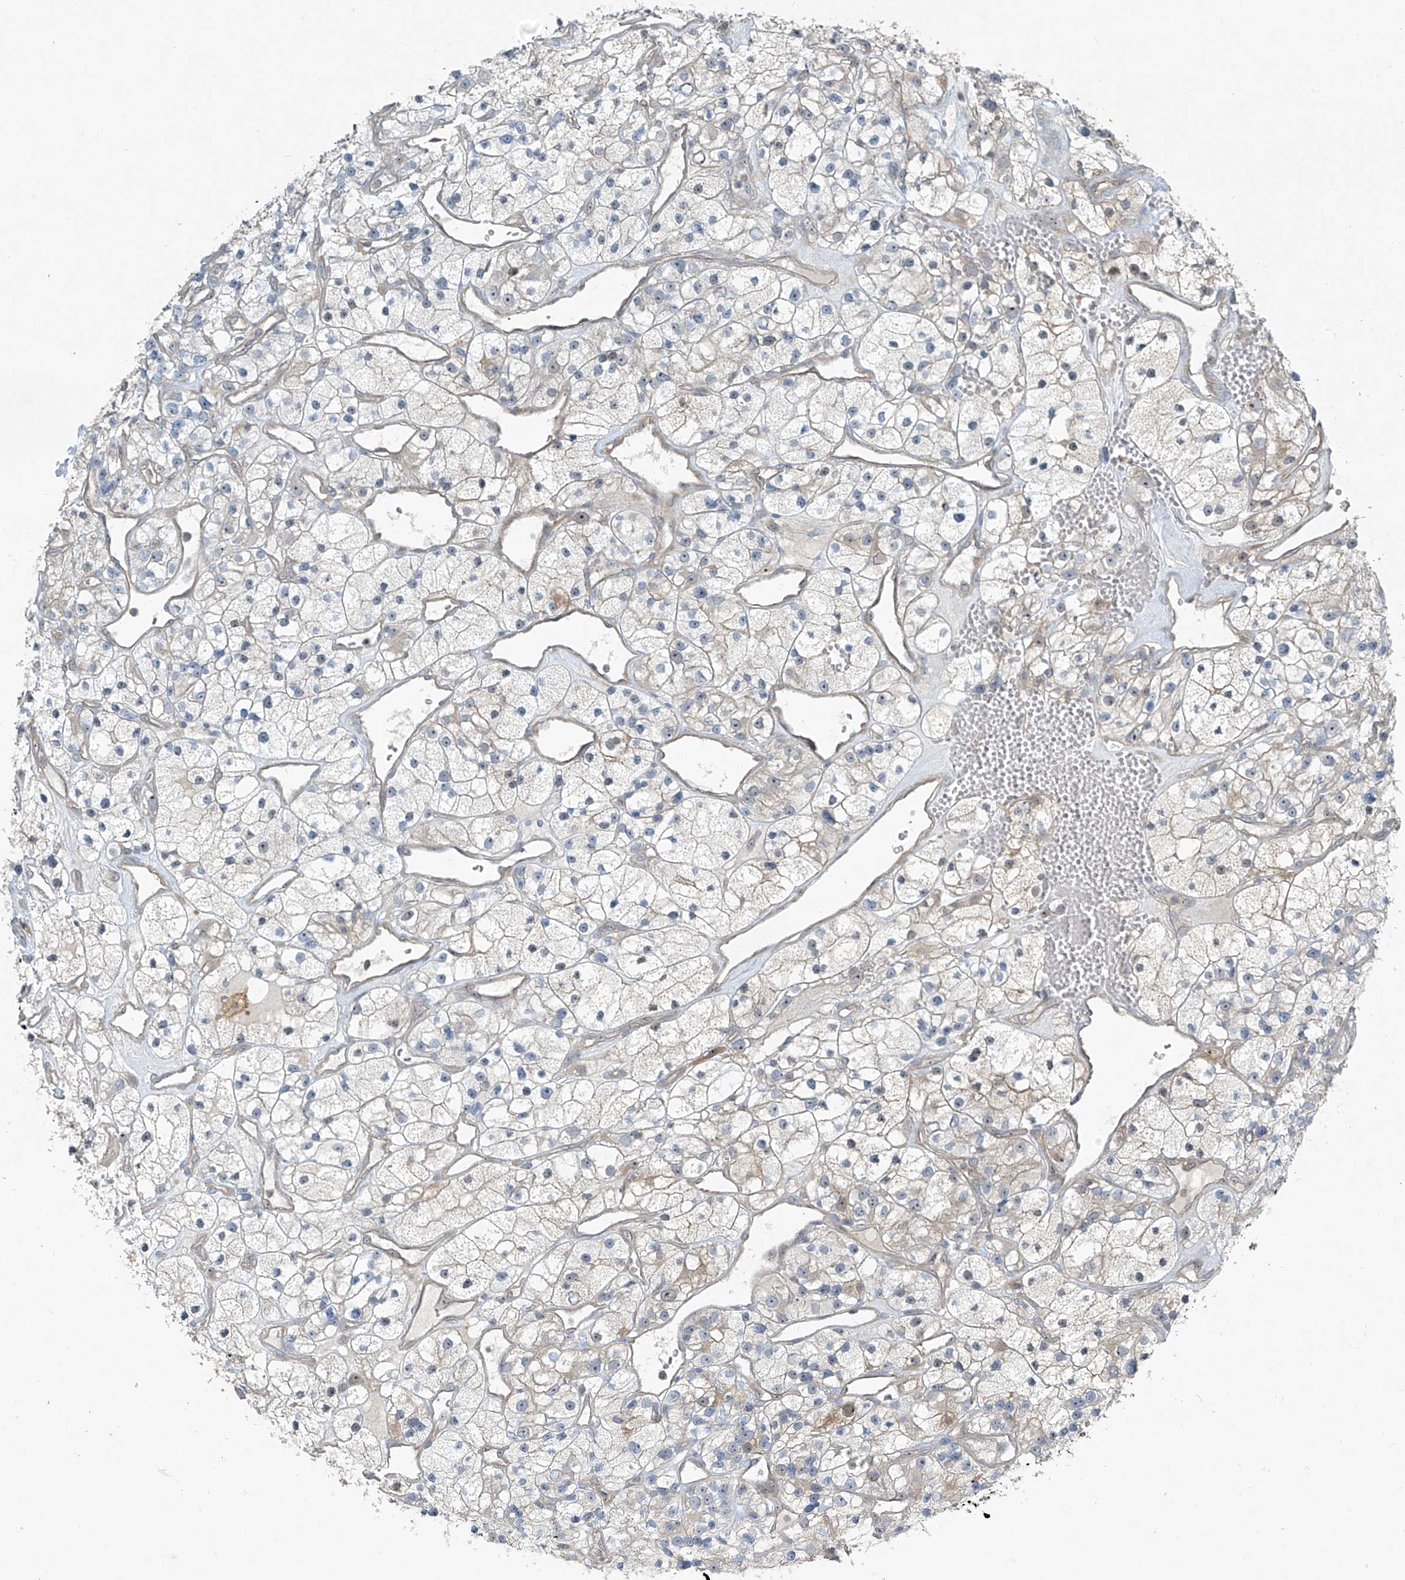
{"staining": {"intensity": "negative", "quantity": "none", "location": "none"}, "tissue": "renal cancer", "cell_type": "Tumor cells", "image_type": "cancer", "snomed": [{"axis": "morphology", "description": "Adenocarcinoma, NOS"}, {"axis": "topography", "description": "Kidney"}], "caption": "A high-resolution image shows IHC staining of renal cancer, which reveals no significant expression in tumor cells.", "gene": "PPCS", "patient": {"sex": "female", "age": 57}}